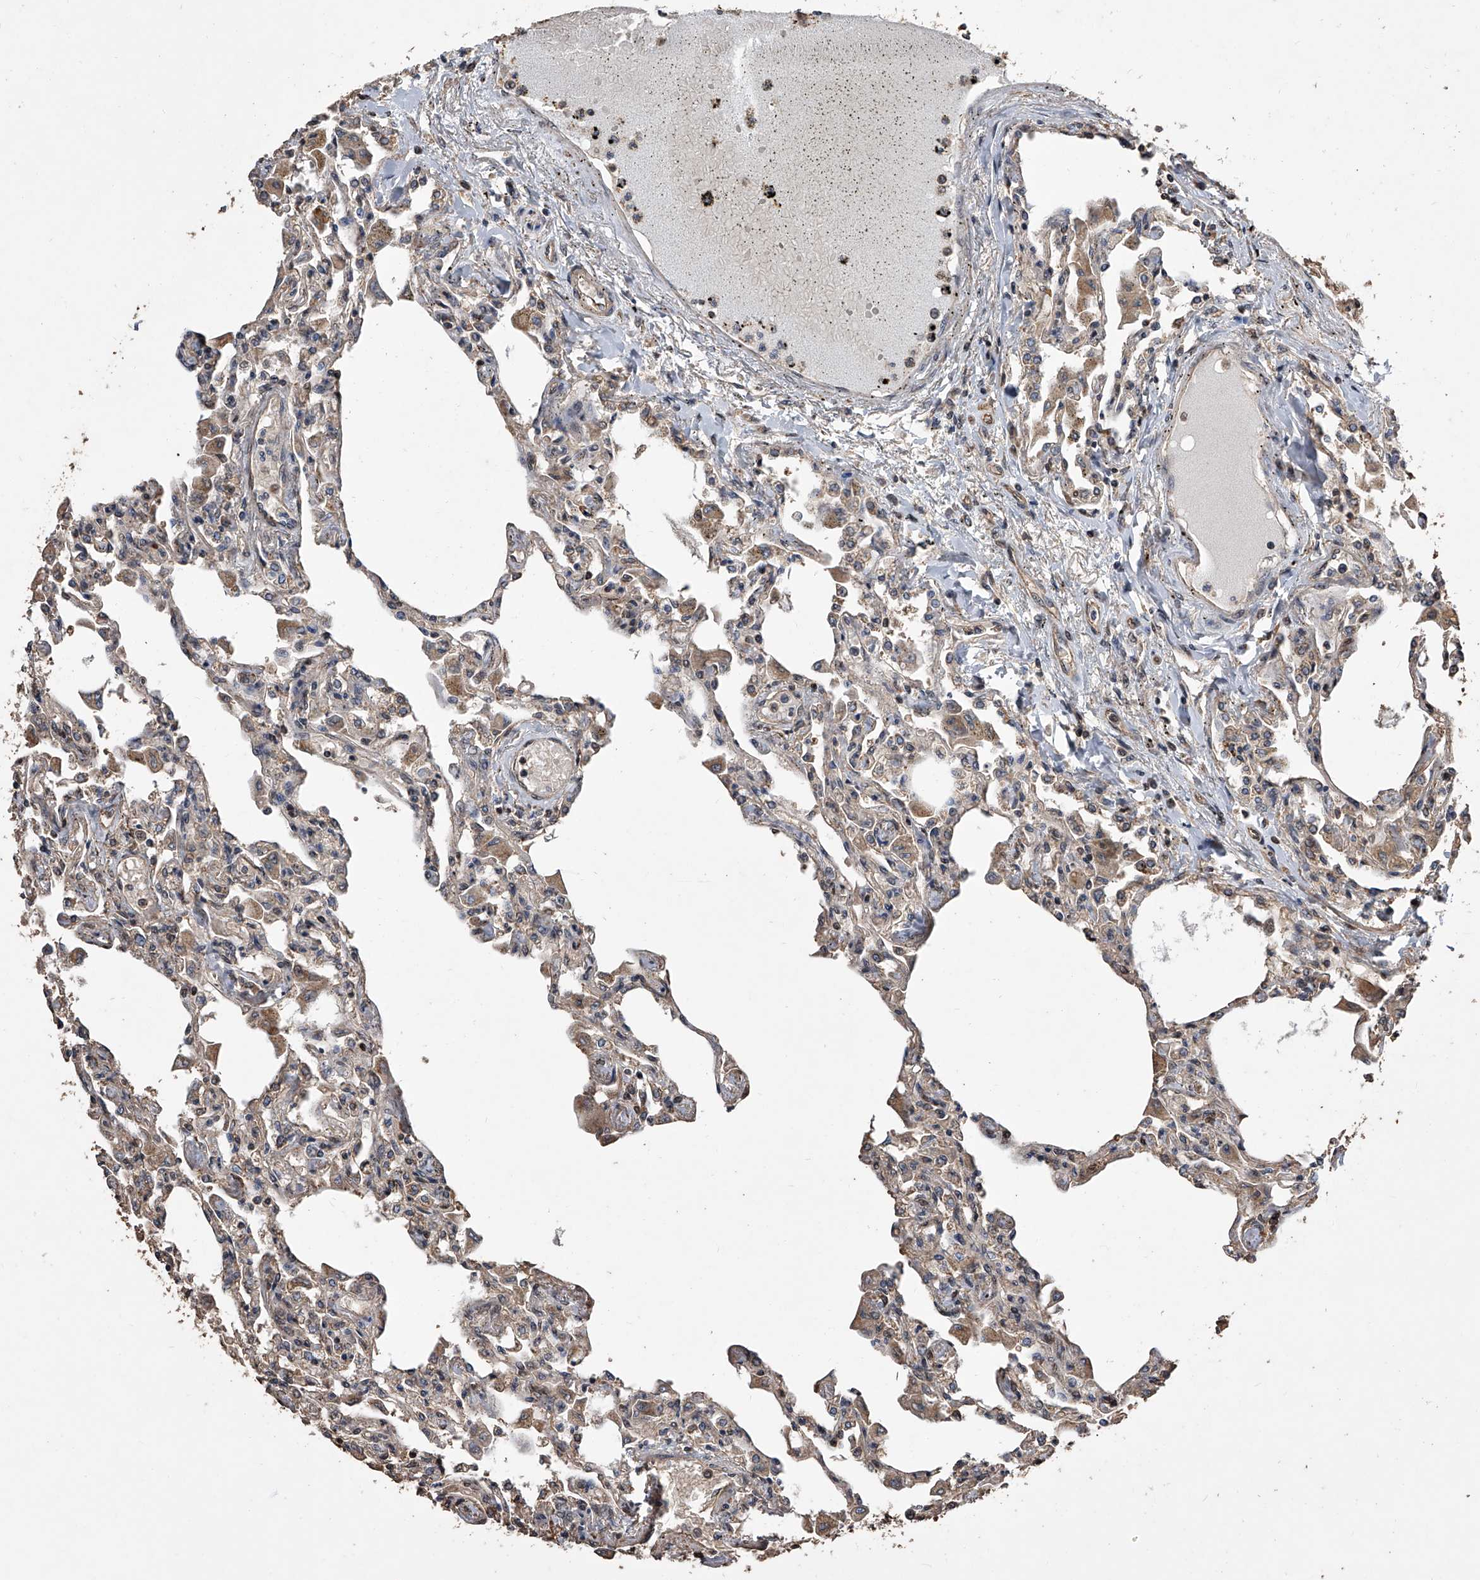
{"staining": {"intensity": "moderate", "quantity": "<25%", "location": "cytoplasmic/membranous"}, "tissue": "lung", "cell_type": "Alveolar cells", "image_type": "normal", "snomed": [{"axis": "morphology", "description": "Normal tissue, NOS"}, {"axis": "topography", "description": "Bronchus"}, {"axis": "topography", "description": "Lung"}], "caption": "This histopathology image reveals immunohistochemistry (IHC) staining of unremarkable human lung, with low moderate cytoplasmic/membranous positivity in approximately <25% of alveolar cells.", "gene": "LTV1", "patient": {"sex": "female", "age": 49}}